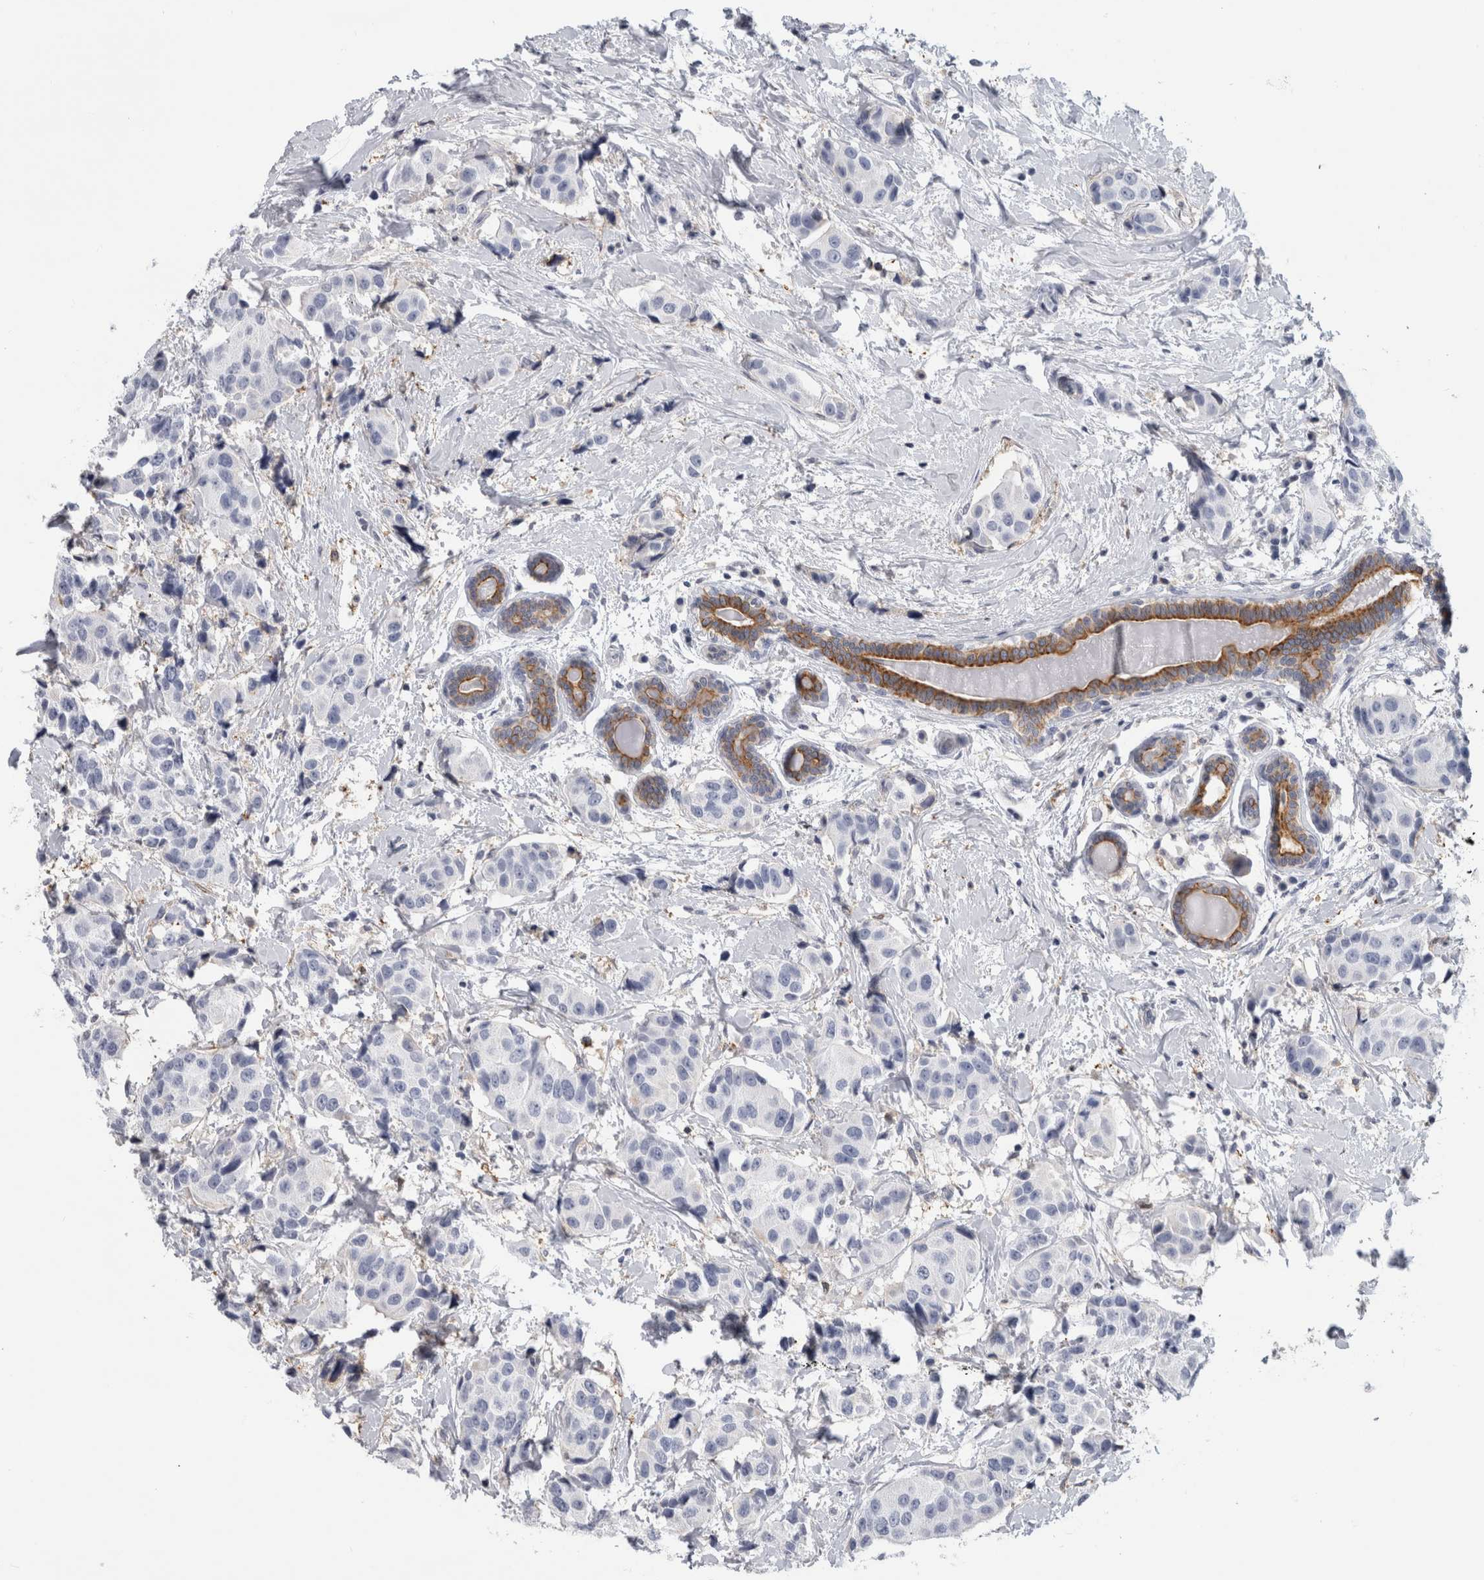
{"staining": {"intensity": "negative", "quantity": "none", "location": "none"}, "tissue": "breast cancer", "cell_type": "Tumor cells", "image_type": "cancer", "snomed": [{"axis": "morphology", "description": "Normal tissue, NOS"}, {"axis": "morphology", "description": "Duct carcinoma"}, {"axis": "topography", "description": "Breast"}], "caption": "A photomicrograph of breast cancer (infiltrating ductal carcinoma) stained for a protein reveals no brown staining in tumor cells.", "gene": "DNAJC24", "patient": {"sex": "female", "age": 39}}